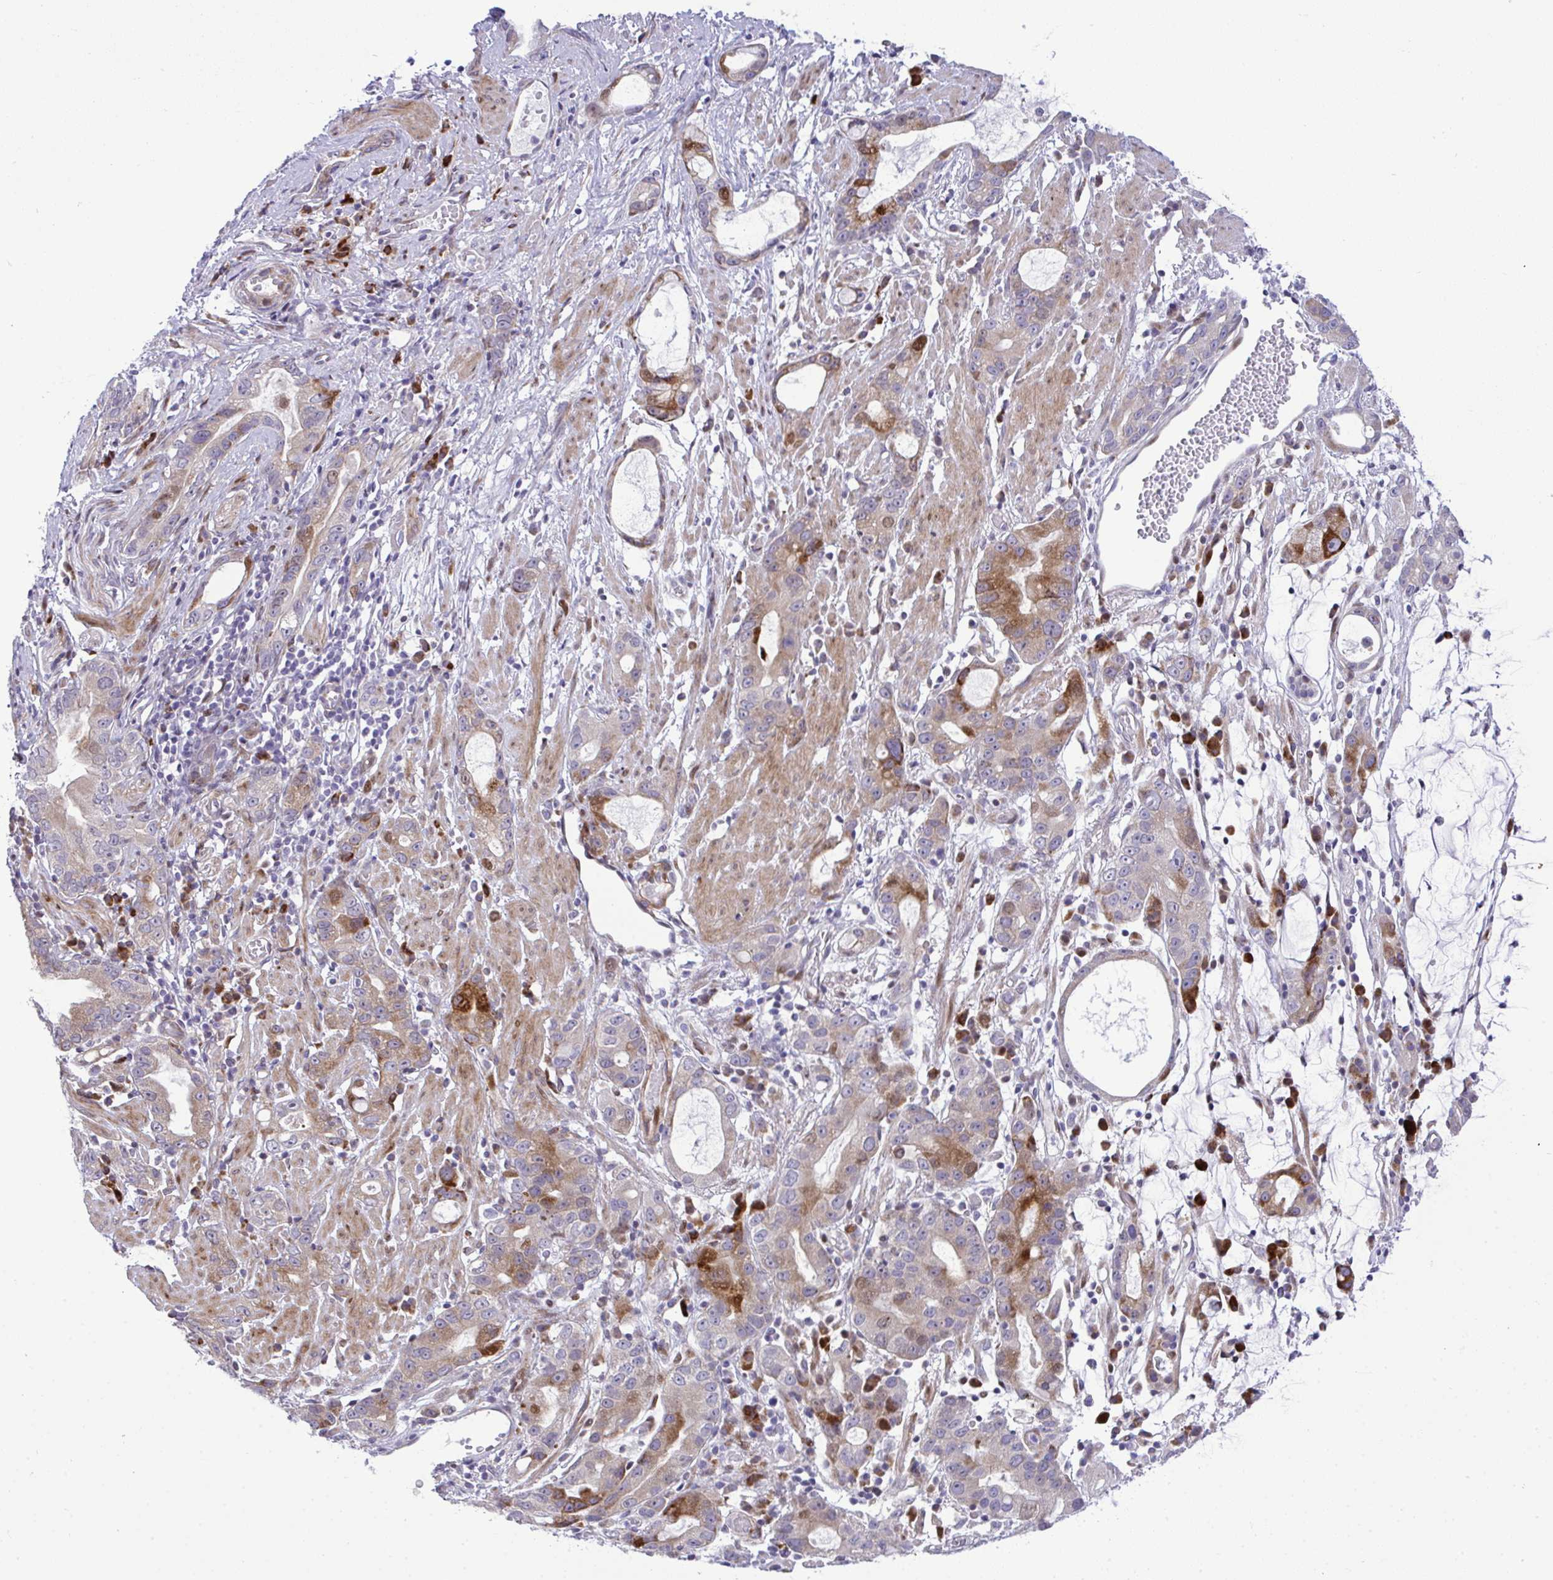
{"staining": {"intensity": "strong", "quantity": "25%-75%", "location": "cytoplasmic/membranous,nuclear"}, "tissue": "stomach cancer", "cell_type": "Tumor cells", "image_type": "cancer", "snomed": [{"axis": "morphology", "description": "Adenocarcinoma, NOS"}, {"axis": "topography", "description": "Stomach"}], "caption": "Immunohistochemistry (IHC) histopathology image of neoplastic tissue: stomach cancer (adenocarcinoma) stained using immunohistochemistry shows high levels of strong protein expression localized specifically in the cytoplasmic/membranous and nuclear of tumor cells, appearing as a cytoplasmic/membranous and nuclear brown color.", "gene": "CASTOR2", "patient": {"sex": "male", "age": 55}}